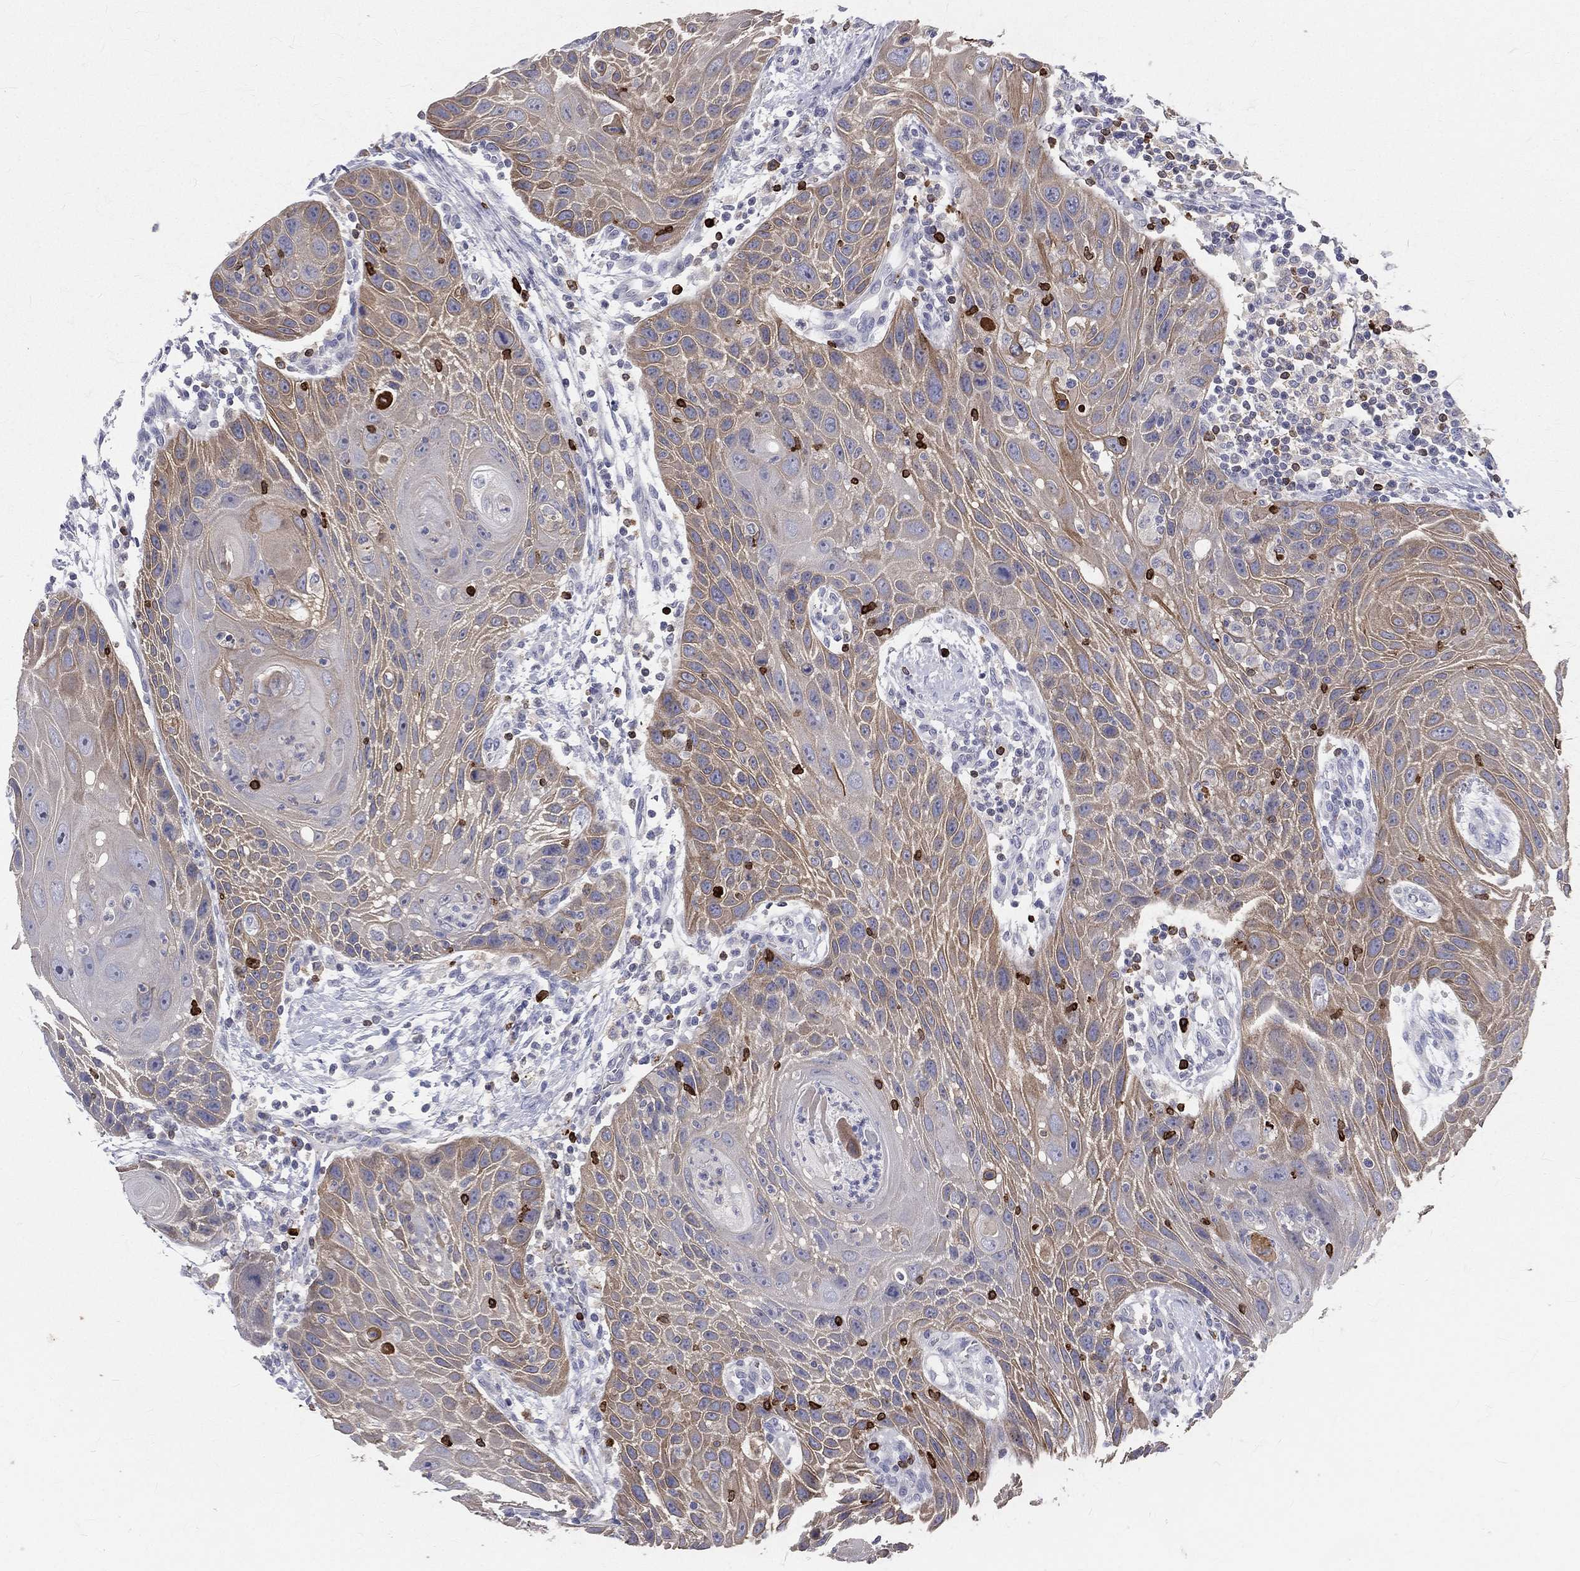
{"staining": {"intensity": "weak", "quantity": "25%-75%", "location": "cytoplasmic/membranous"}, "tissue": "head and neck cancer", "cell_type": "Tumor cells", "image_type": "cancer", "snomed": [{"axis": "morphology", "description": "Squamous cell carcinoma, NOS"}, {"axis": "topography", "description": "Head-Neck"}], "caption": "About 25%-75% of tumor cells in head and neck cancer display weak cytoplasmic/membranous protein positivity as visualized by brown immunohistochemical staining.", "gene": "CTSW", "patient": {"sex": "male", "age": 69}}